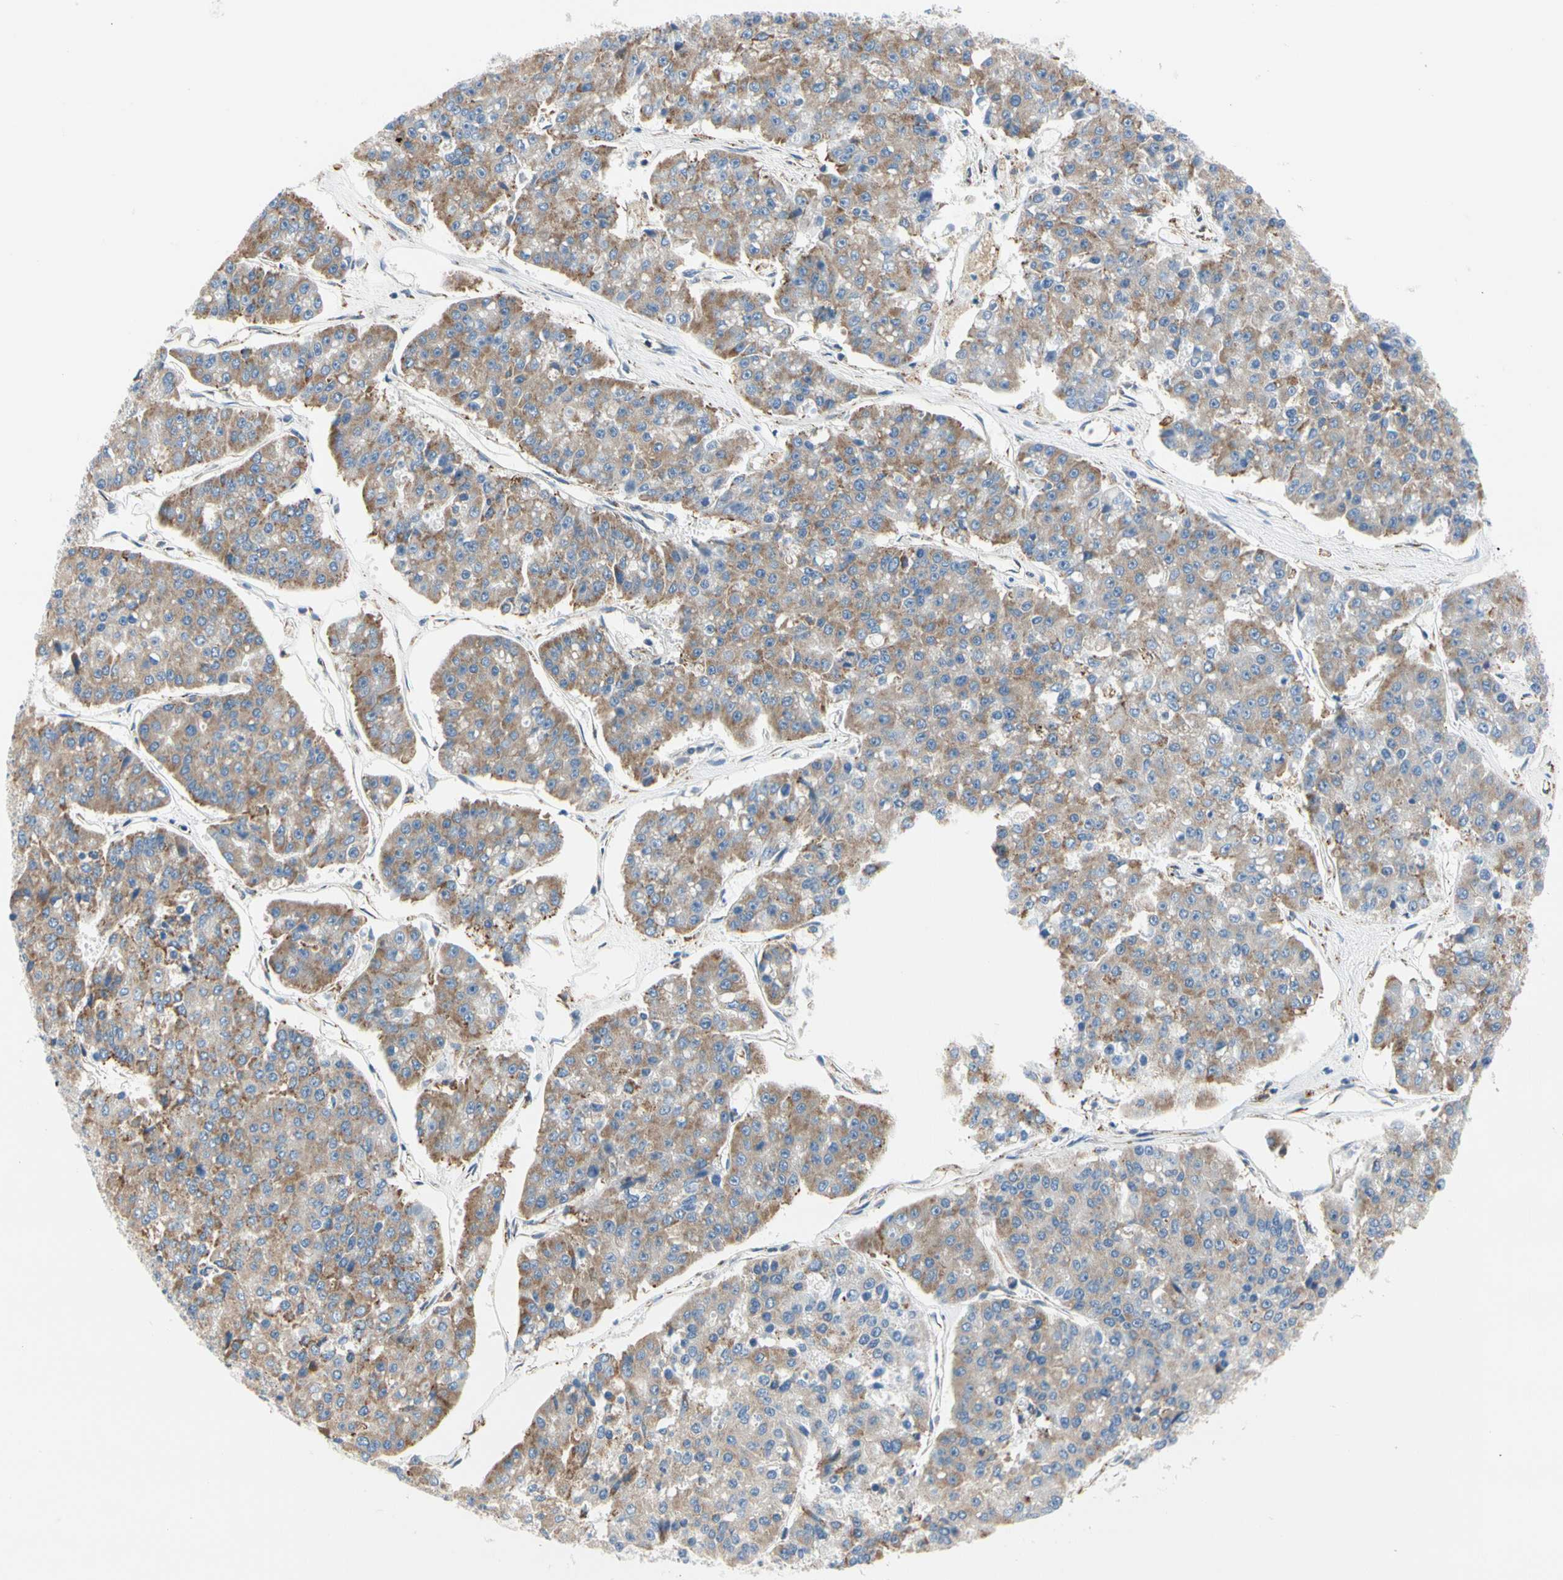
{"staining": {"intensity": "moderate", "quantity": "25%-75%", "location": "cytoplasmic/membranous"}, "tissue": "pancreatic cancer", "cell_type": "Tumor cells", "image_type": "cancer", "snomed": [{"axis": "morphology", "description": "Adenocarcinoma, NOS"}, {"axis": "topography", "description": "Pancreas"}], "caption": "The immunohistochemical stain shows moderate cytoplasmic/membranous positivity in tumor cells of pancreatic cancer tissue. Immunohistochemistry (ihc) stains the protein in brown and the nuclei are stained blue.", "gene": "STXBP1", "patient": {"sex": "male", "age": 50}}